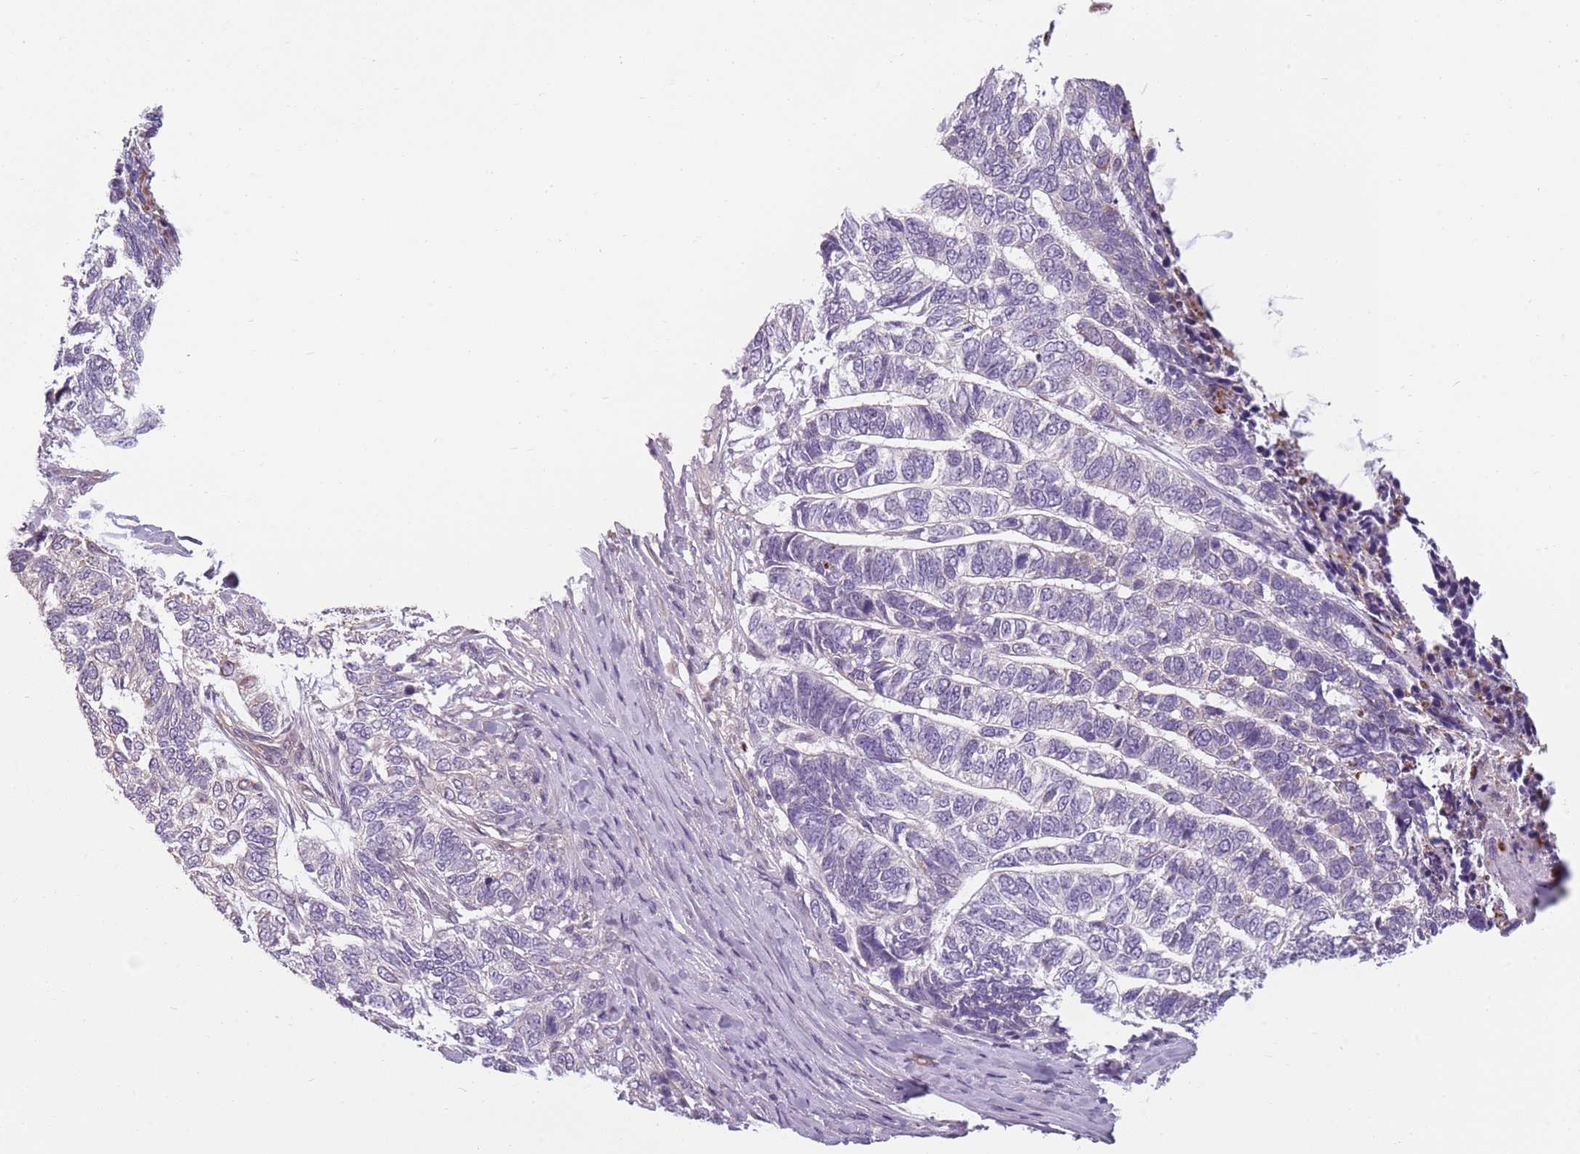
{"staining": {"intensity": "negative", "quantity": "none", "location": "none"}, "tissue": "skin cancer", "cell_type": "Tumor cells", "image_type": "cancer", "snomed": [{"axis": "morphology", "description": "Basal cell carcinoma"}, {"axis": "topography", "description": "Skin"}], "caption": "Tumor cells are negative for protein expression in human skin cancer.", "gene": "TLCD2", "patient": {"sex": "female", "age": 65}}